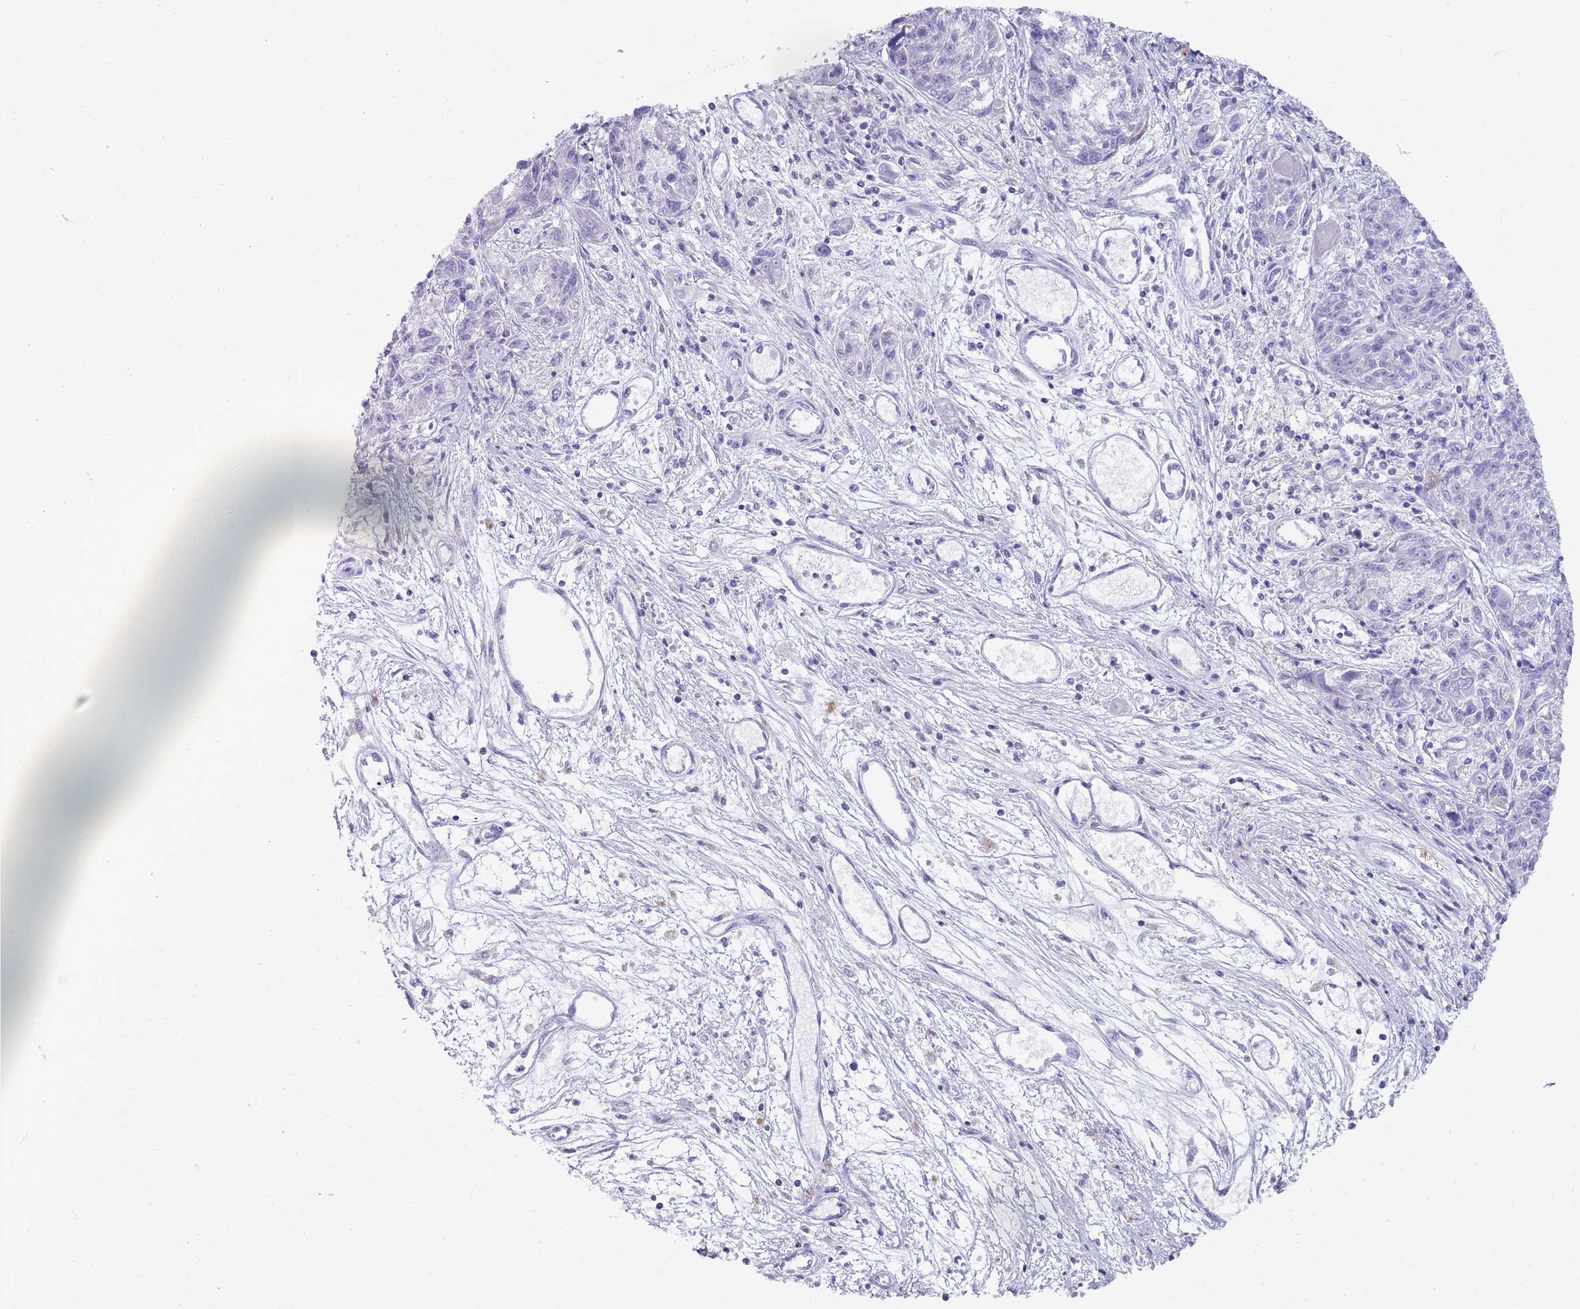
{"staining": {"intensity": "negative", "quantity": "none", "location": "none"}, "tissue": "melanoma", "cell_type": "Tumor cells", "image_type": "cancer", "snomed": [{"axis": "morphology", "description": "Malignant melanoma, NOS"}, {"axis": "topography", "description": "Skin"}], "caption": "IHC histopathology image of malignant melanoma stained for a protein (brown), which demonstrates no positivity in tumor cells.", "gene": "NBPF20", "patient": {"sex": "male", "age": 53}}